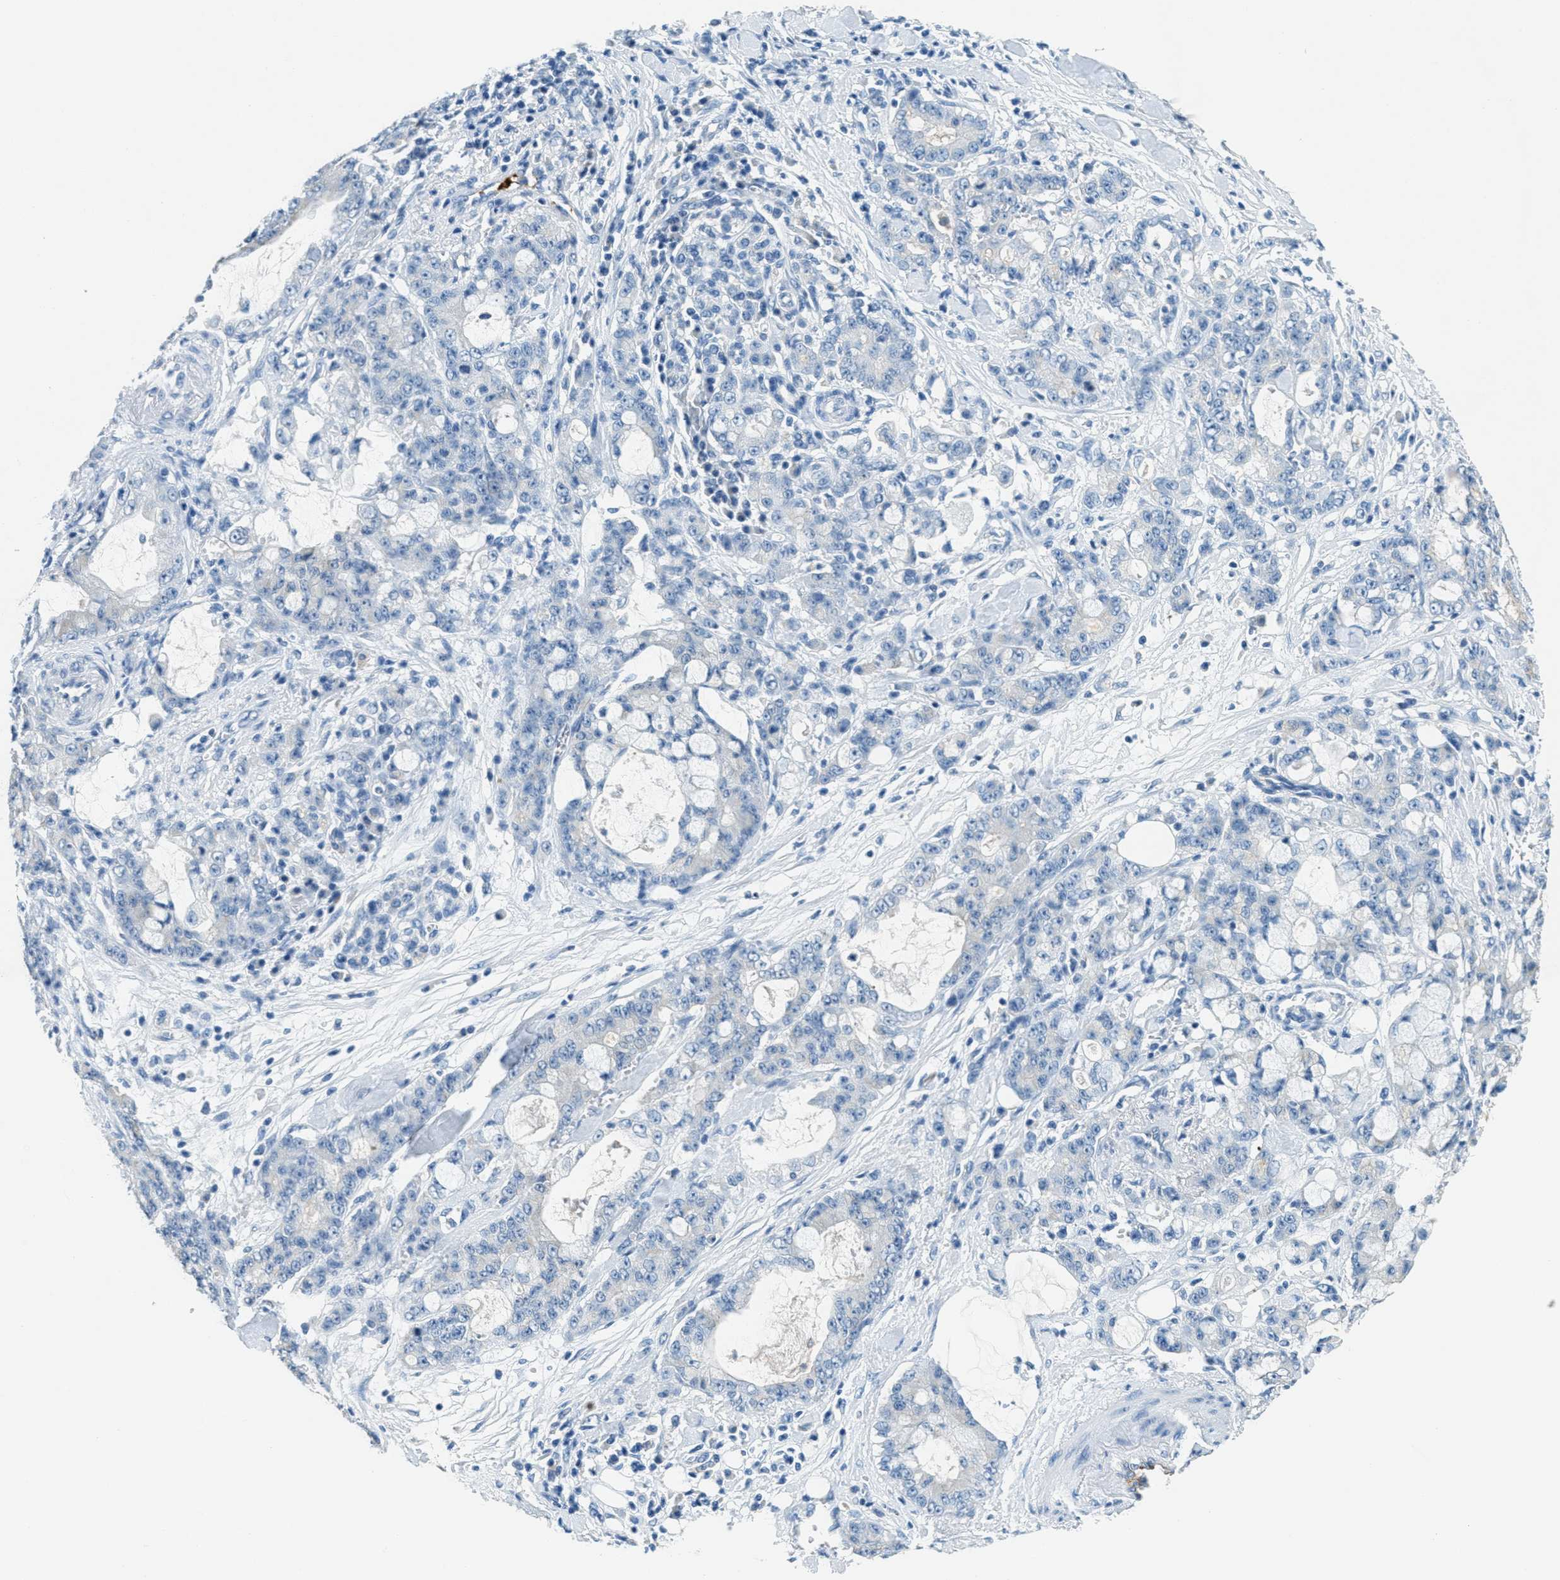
{"staining": {"intensity": "negative", "quantity": "none", "location": "none"}, "tissue": "pancreatic cancer", "cell_type": "Tumor cells", "image_type": "cancer", "snomed": [{"axis": "morphology", "description": "Adenocarcinoma, NOS"}, {"axis": "topography", "description": "Pancreas"}], "caption": "High magnification brightfield microscopy of pancreatic cancer stained with DAB (brown) and counterstained with hematoxylin (blue): tumor cells show no significant positivity. Nuclei are stained in blue.", "gene": "A2M", "patient": {"sex": "female", "age": 73}}